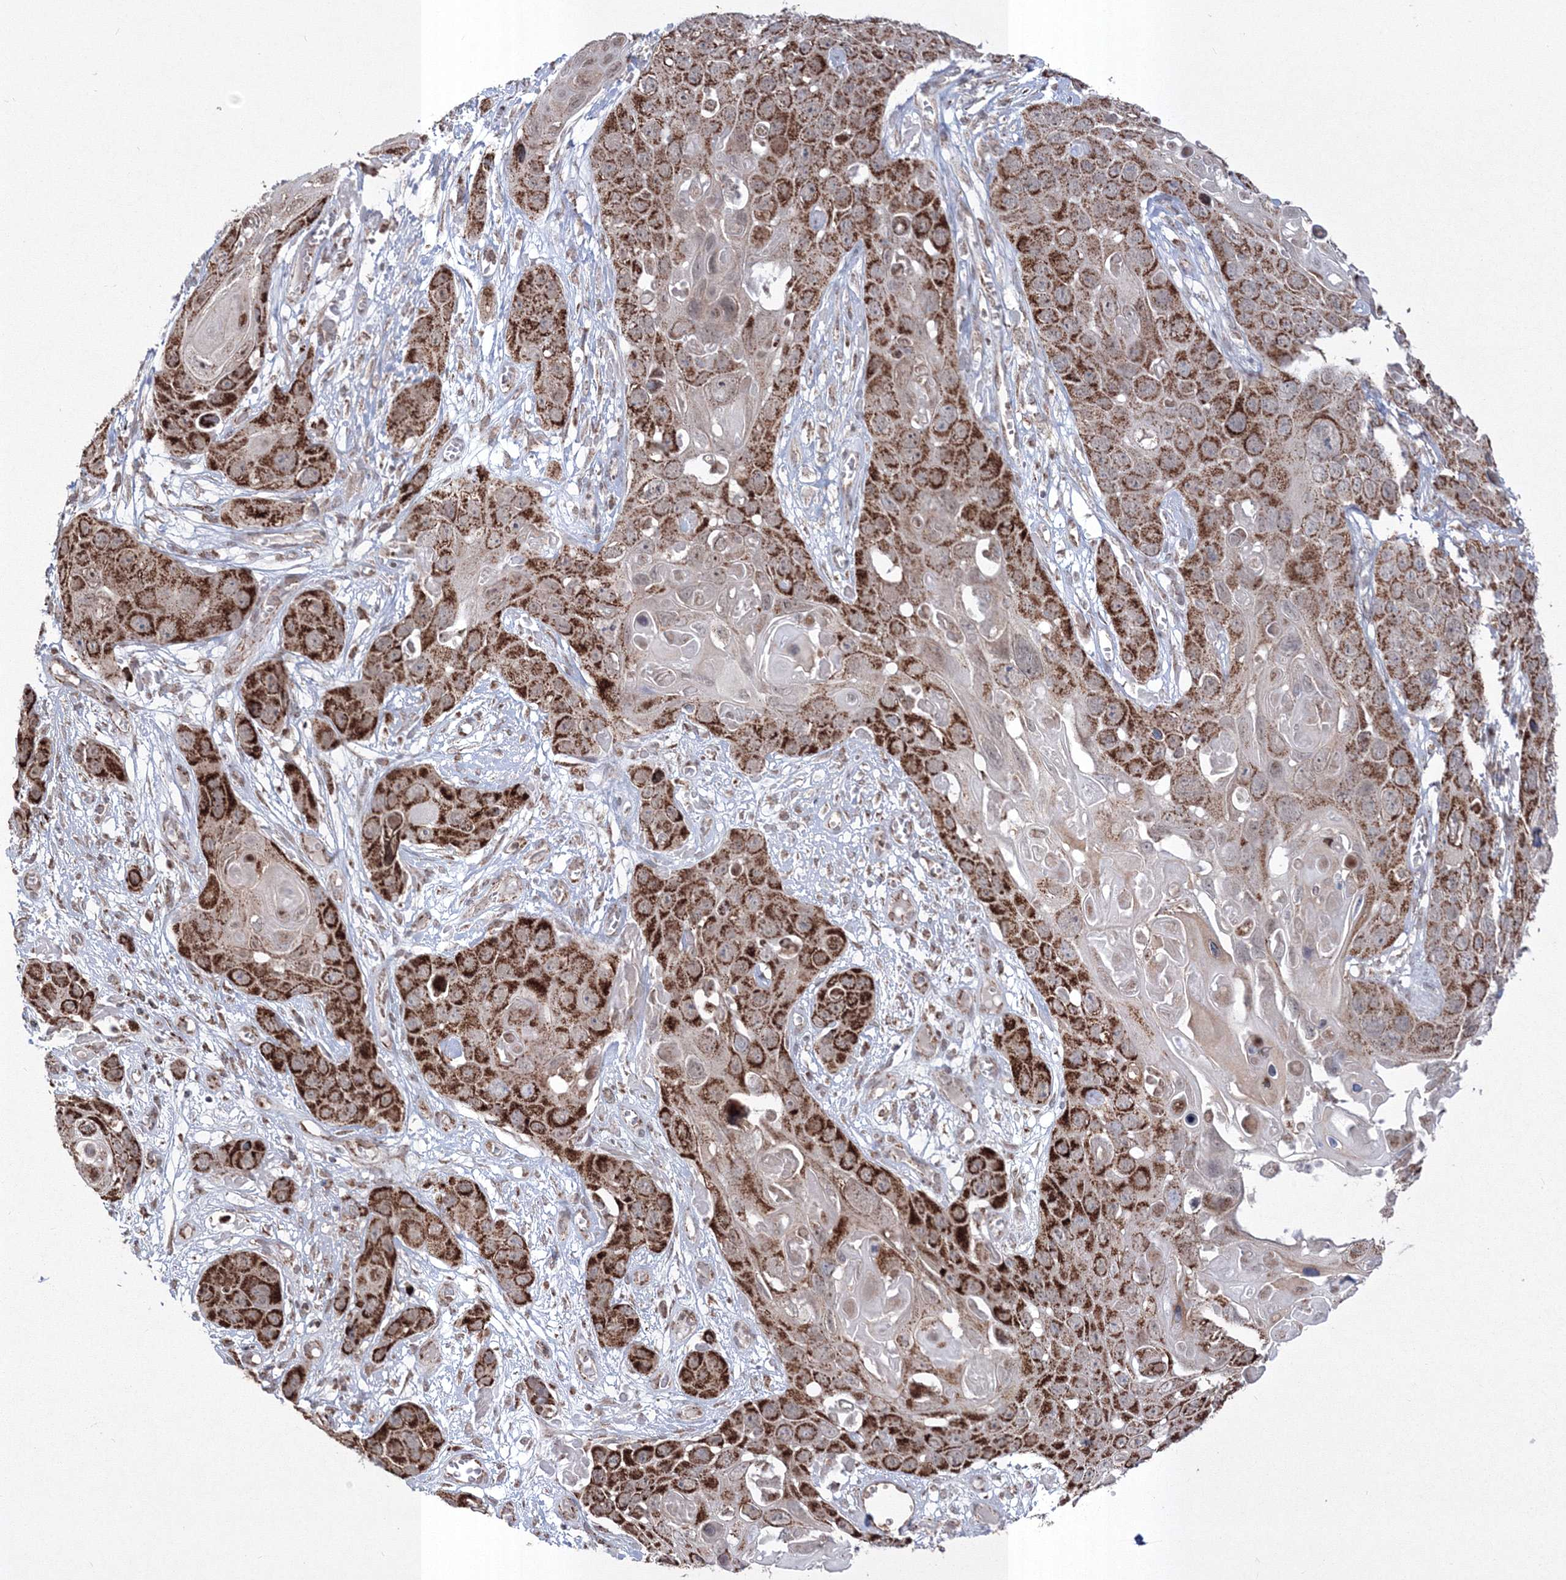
{"staining": {"intensity": "strong", "quantity": ">75%", "location": "cytoplasmic/membranous"}, "tissue": "skin cancer", "cell_type": "Tumor cells", "image_type": "cancer", "snomed": [{"axis": "morphology", "description": "Squamous cell carcinoma, NOS"}, {"axis": "topography", "description": "Skin"}], "caption": "This is an image of IHC staining of skin squamous cell carcinoma, which shows strong staining in the cytoplasmic/membranous of tumor cells.", "gene": "GRSF1", "patient": {"sex": "male", "age": 55}}